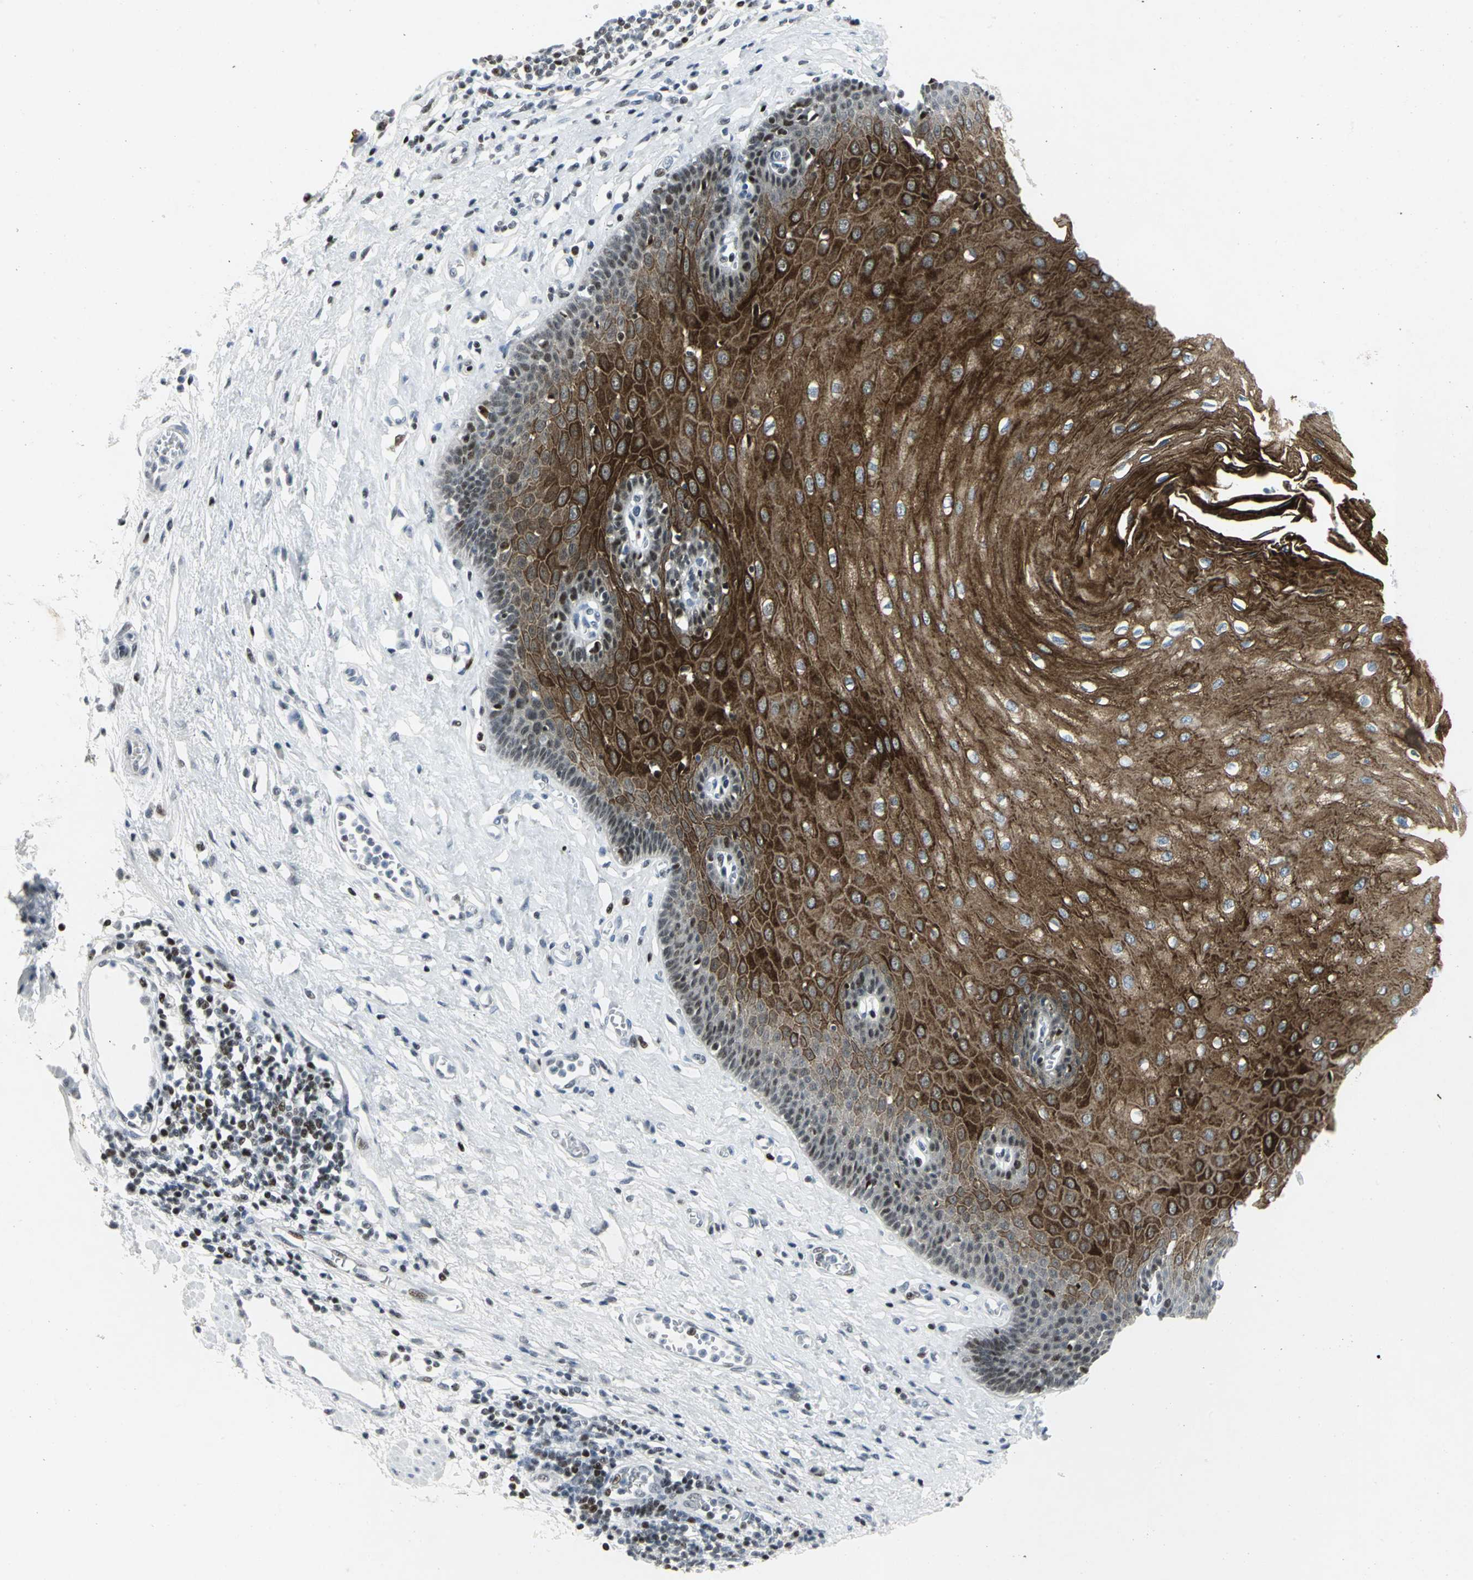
{"staining": {"intensity": "strong", "quantity": ">75%", "location": "cytoplasmic/membranous"}, "tissue": "esophagus", "cell_type": "Squamous epithelial cells", "image_type": "normal", "snomed": [{"axis": "morphology", "description": "Normal tissue, NOS"}, {"axis": "morphology", "description": "Squamous cell carcinoma, NOS"}, {"axis": "topography", "description": "Esophagus"}], "caption": "Esophagus was stained to show a protein in brown. There is high levels of strong cytoplasmic/membranous expression in approximately >75% of squamous epithelial cells. (DAB IHC, brown staining for protein, blue staining for nuclei).", "gene": "RPA1", "patient": {"sex": "male", "age": 65}}